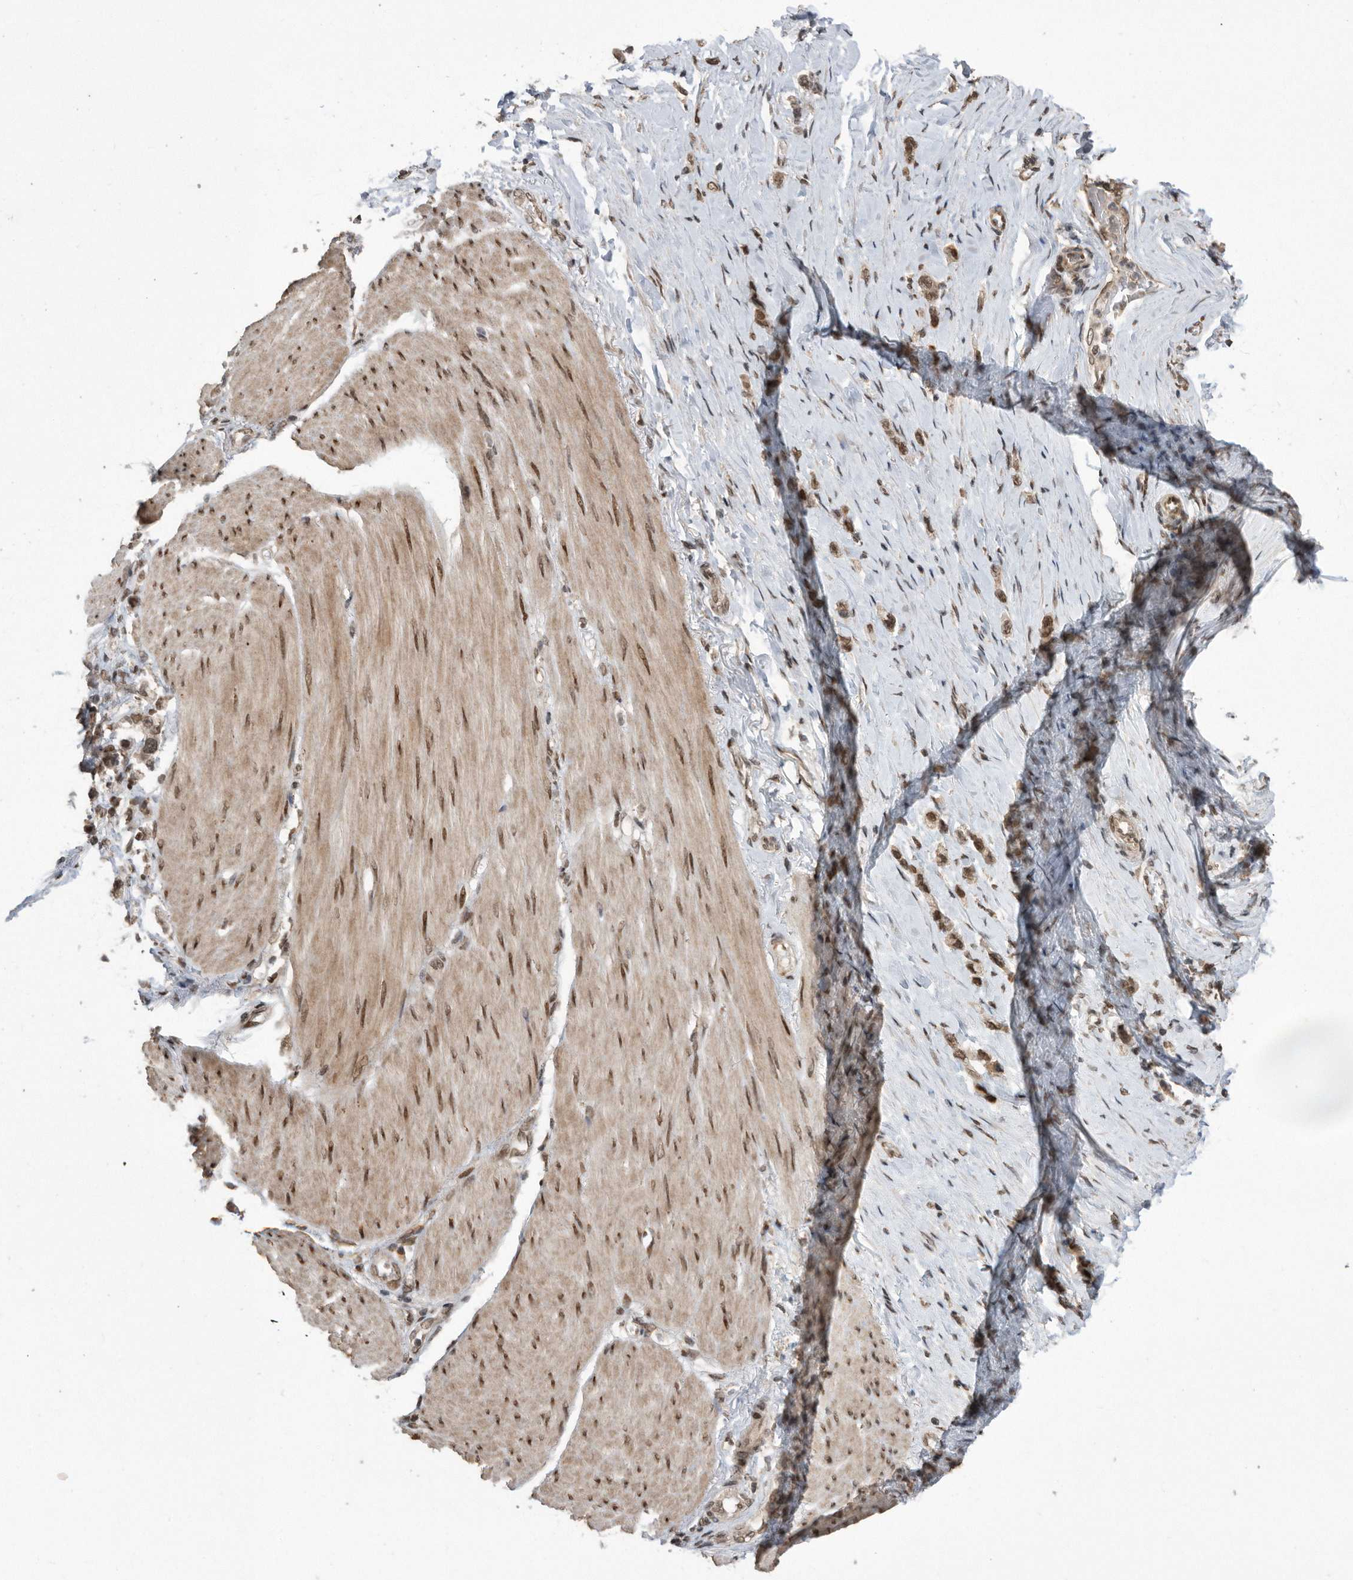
{"staining": {"intensity": "moderate", "quantity": ">75%", "location": "nuclear"}, "tissue": "stomach cancer", "cell_type": "Tumor cells", "image_type": "cancer", "snomed": [{"axis": "morphology", "description": "Adenocarcinoma, NOS"}, {"axis": "topography", "description": "Stomach"}], "caption": "Immunohistochemical staining of human adenocarcinoma (stomach) demonstrates medium levels of moderate nuclear expression in about >75% of tumor cells. (brown staining indicates protein expression, while blue staining denotes nuclei).", "gene": "TDRD3", "patient": {"sex": "female", "age": 65}}